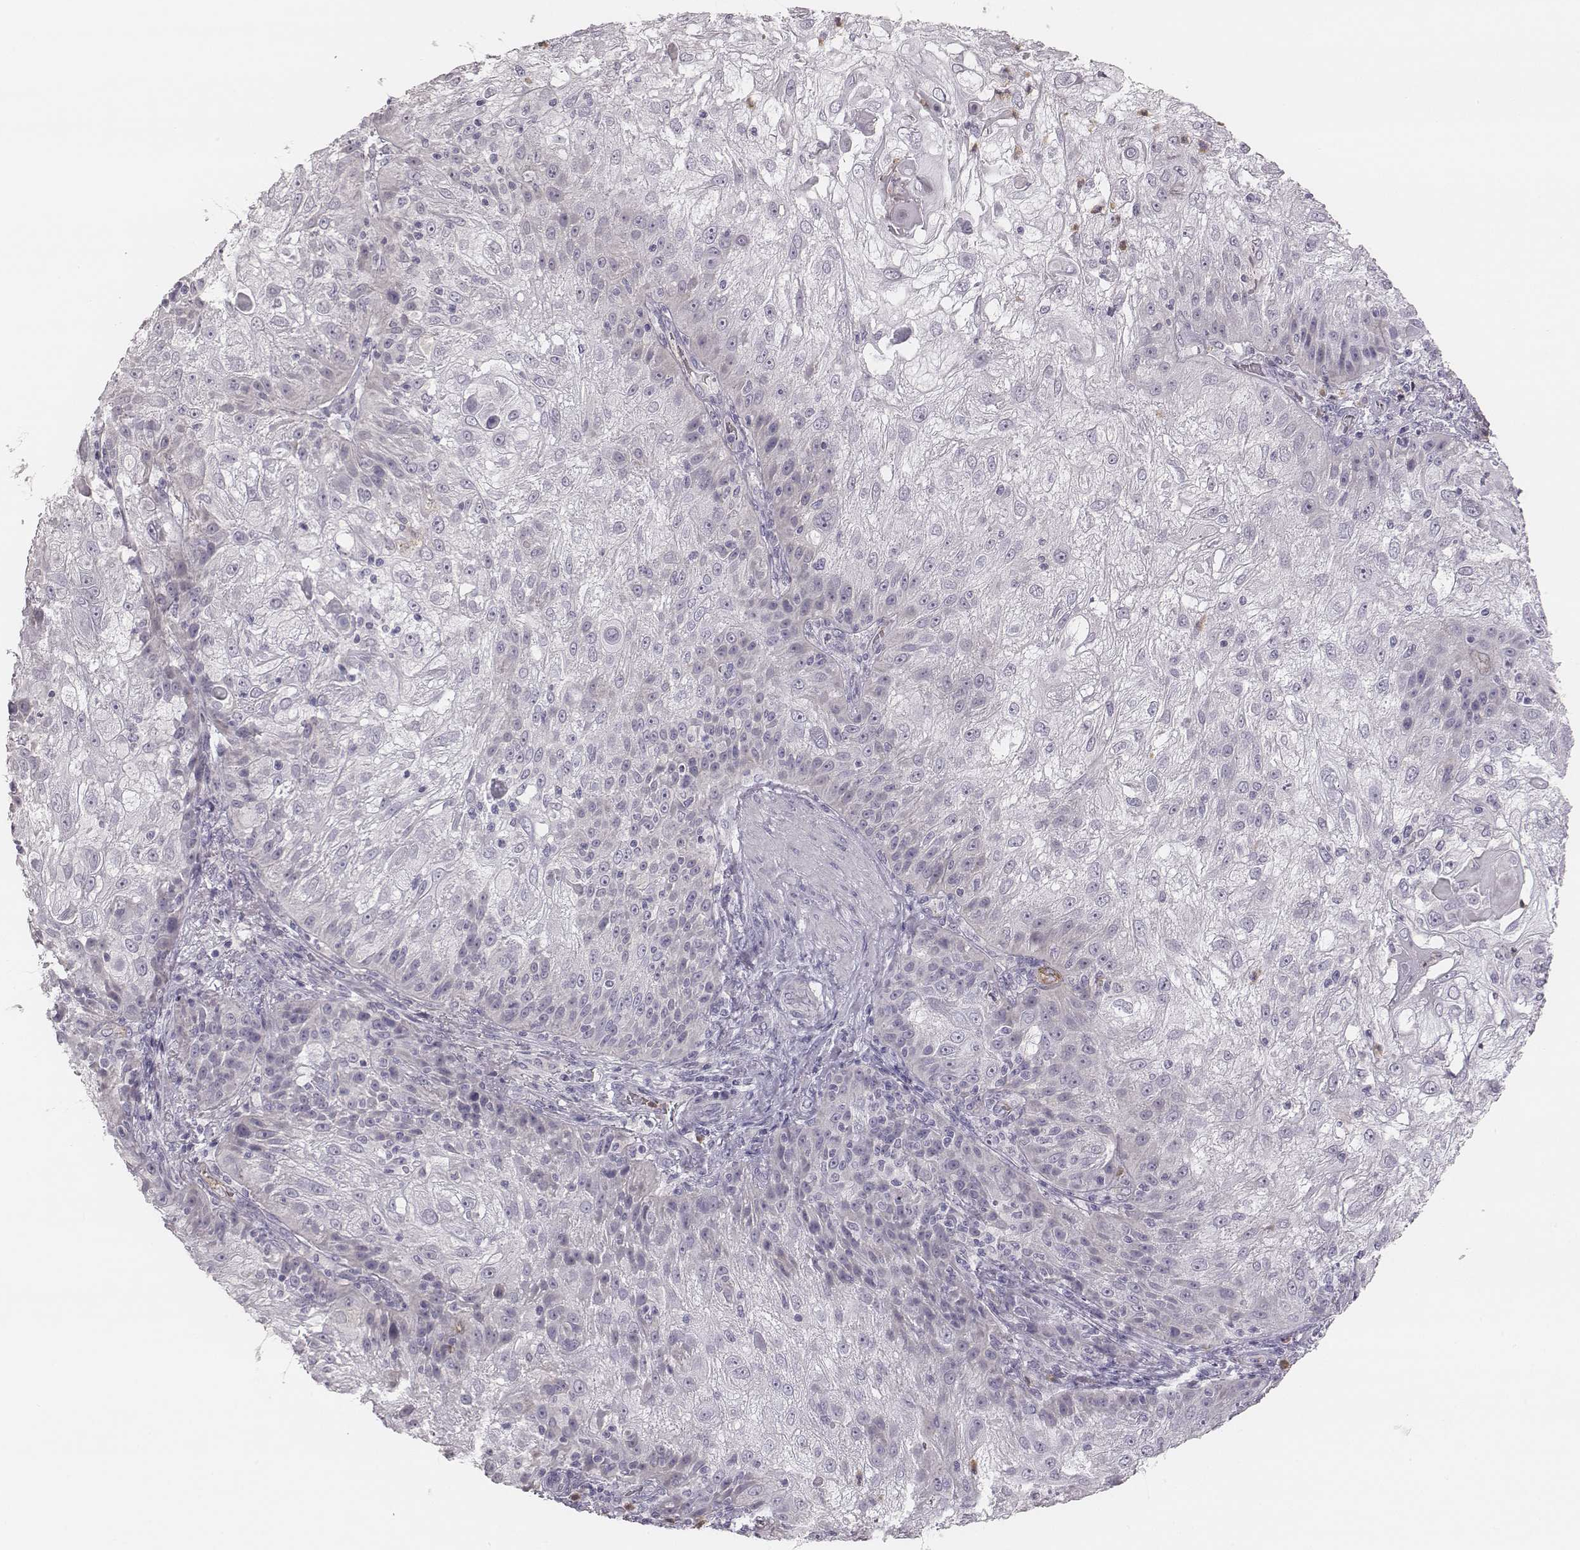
{"staining": {"intensity": "negative", "quantity": "none", "location": "none"}, "tissue": "skin cancer", "cell_type": "Tumor cells", "image_type": "cancer", "snomed": [{"axis": "morphology", "description": "Normal tissue, NOS"}, {"axis": "morphology", "description": "Squamous cell carcinoma, NOS"}, {"axis": "topography", "description": "Skin"}], "caption": "Immunohistochemistry (IHC) photomicrograph of human skin squamous cell carcinoma stained for a protein (brown), which exhibits no positivity in tumor cells. (DAB (3,3'-diaminobenzidine) immunohistochemistry with hematoxylin counter stain).", "gene": "KCNJ12", "patient": {"sex": "female", "age": 83}}